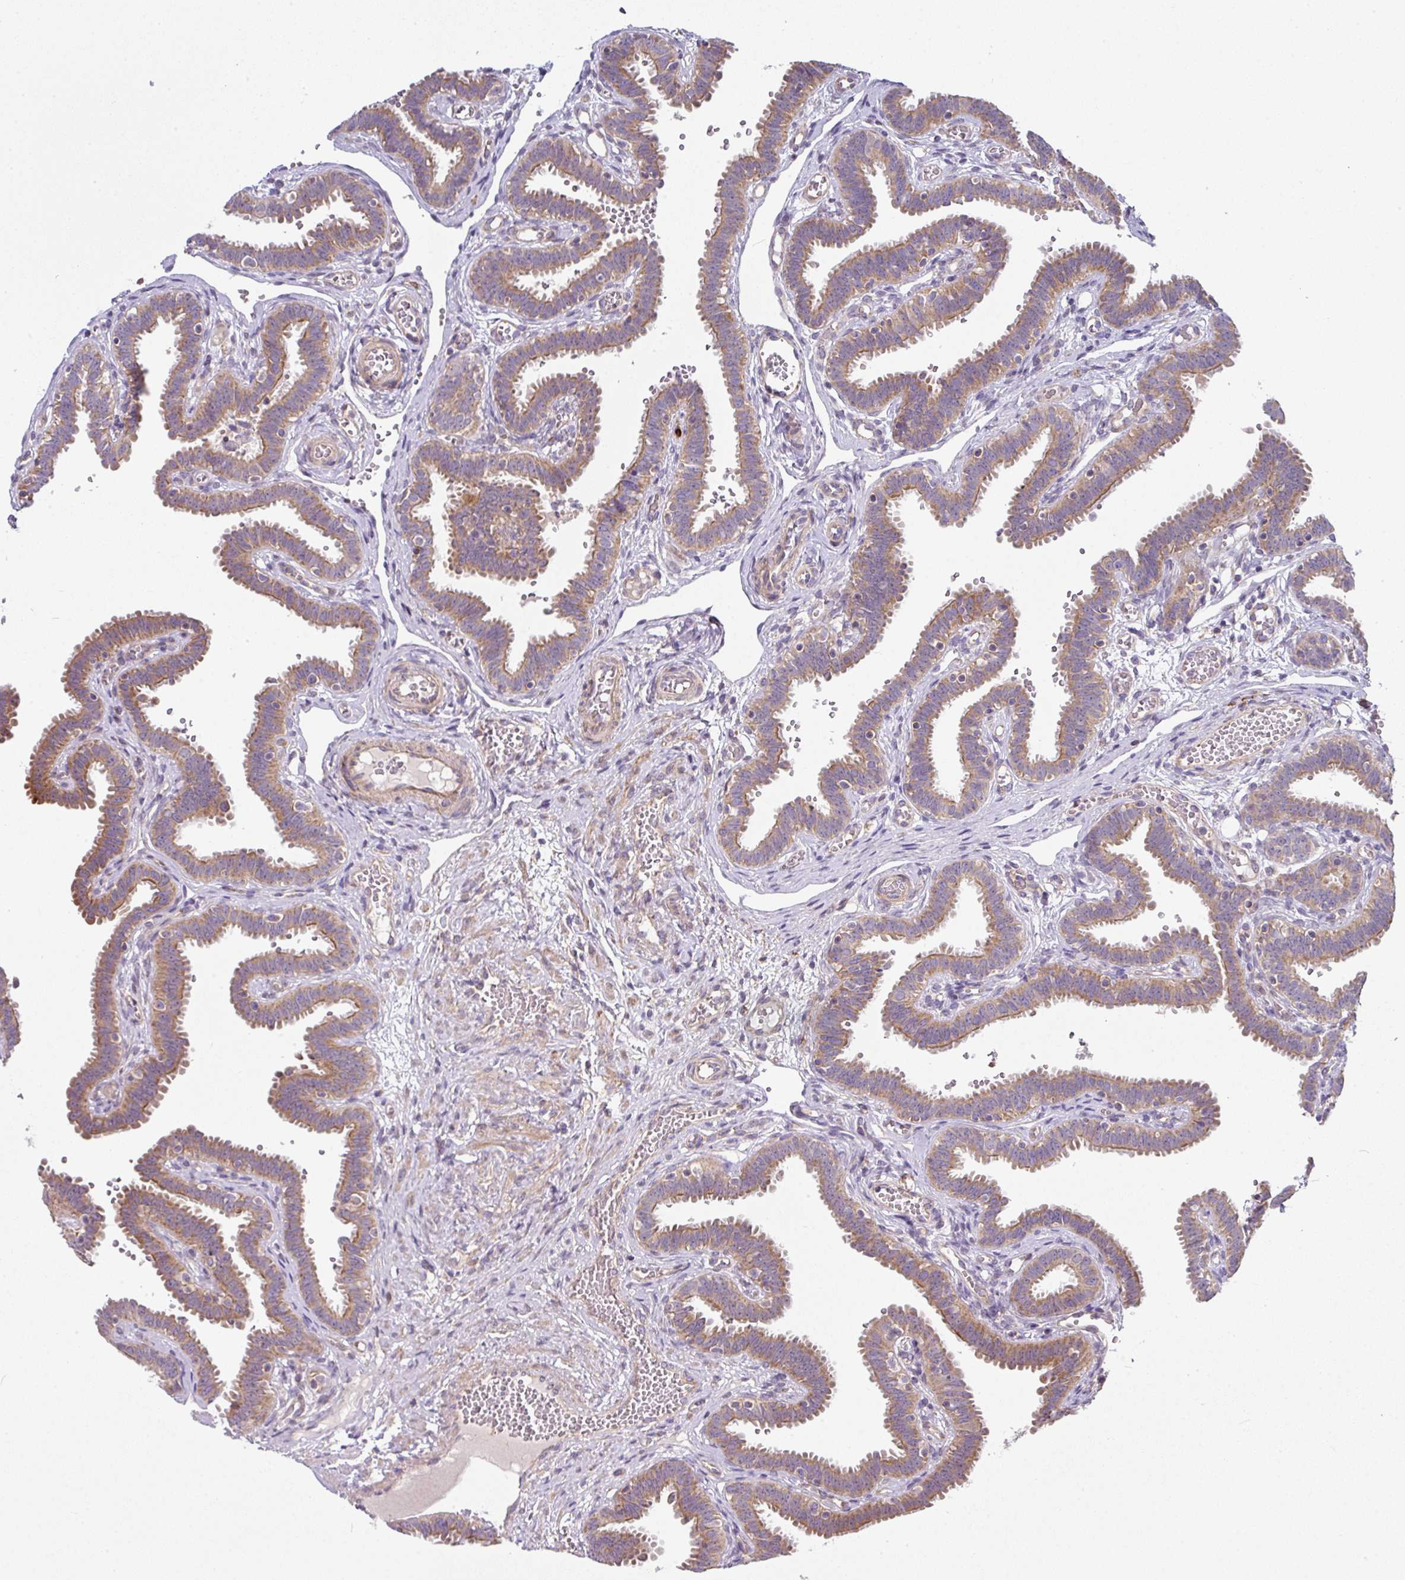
{"staining": {"intensity": "moderate", "quantity": "25%-75%", "location": "cytoplasmic/membranous"}, "tissue": "fallopian tube", "cell_type": "Glandular cells", "image_type": "normal", "snomed": [{"axis": "morphology", "description": "Normal tissue, NOS"}, {"axis": "topography", "description": "Fallopian tube"}], "caption": "Fallopian tube stained with a brown dye reveals moderate cytoplasmic/membranous positive expression in approximately 25%-75% of glandular cells.", "gene": "STK35", "patient": {"sex": "female", "age": 37}}